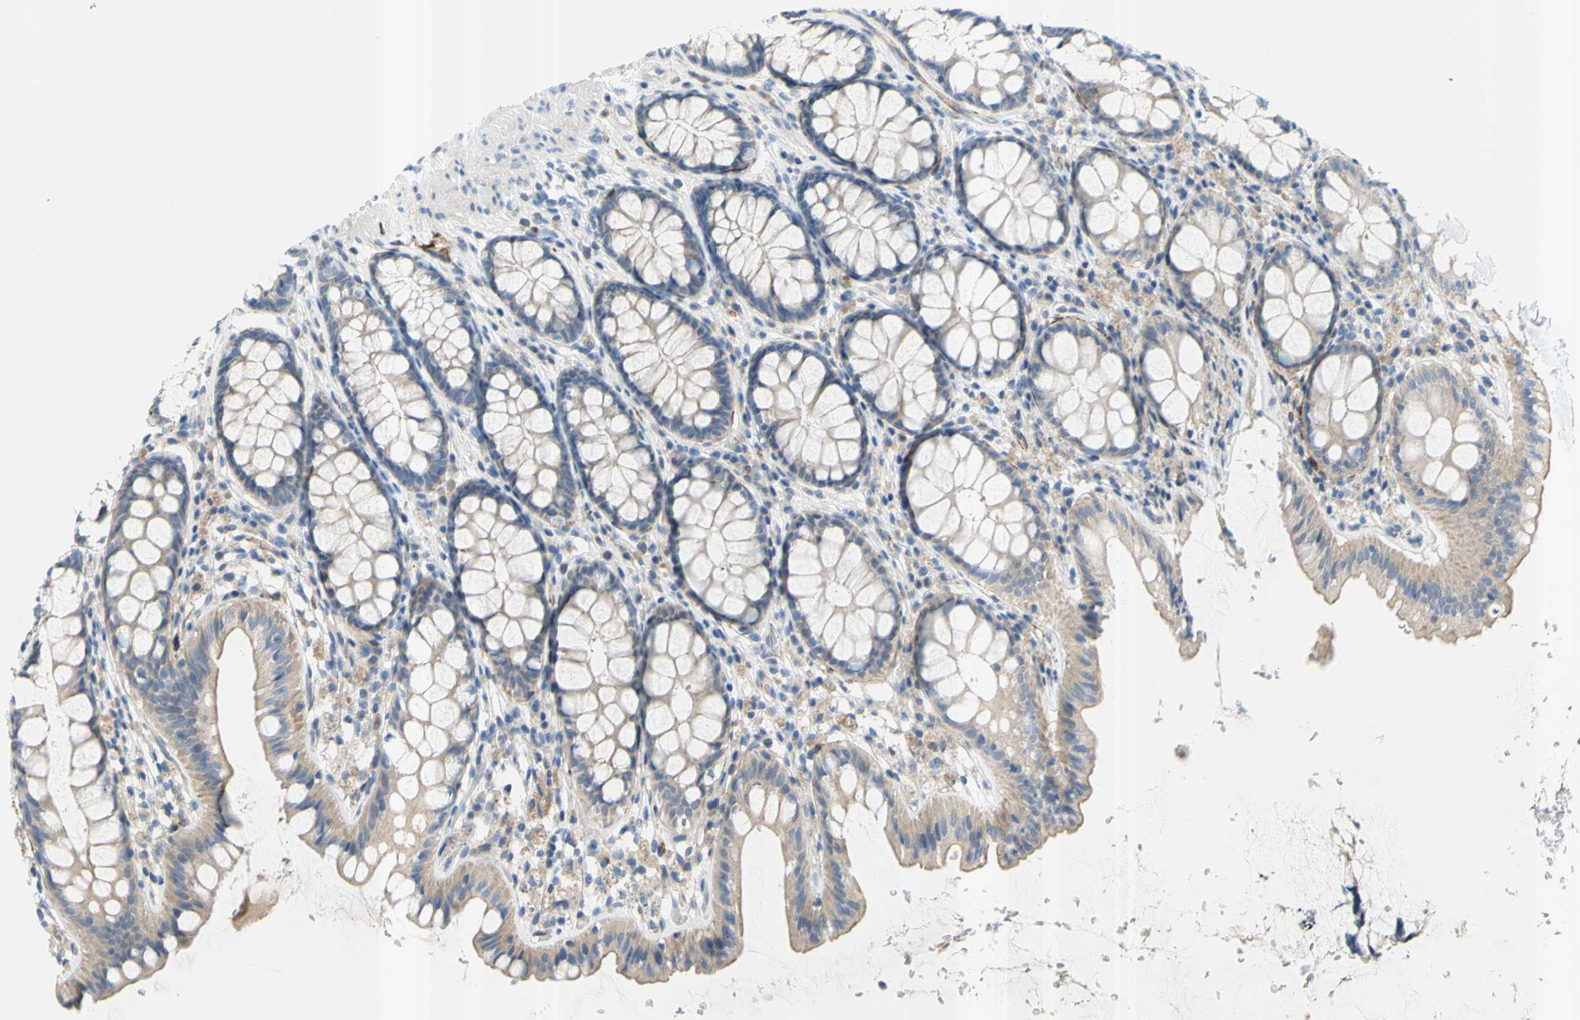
{"staining": {"intensity": "weak", "quantity": "25%-75%", "location": "cytoplasmic/membranous"}, "tissue": "colon", "cell_type": "Endothelial cells", "image_type": "normal", "snomed": [{"axis": "morphology", "description": "Normal tissue, NOS"}, {"axis": "topography", "description": "Colon"}], "caption": "Unremarkable colon shows weak cytoplasmic/membranous expression in about 25%-75% of endothelial cells (brown staining indicates protein expression, while blue staining denotes nuclei)..", "gene": "PRRG2", "patient": {"sex": "female", "age": 55}}